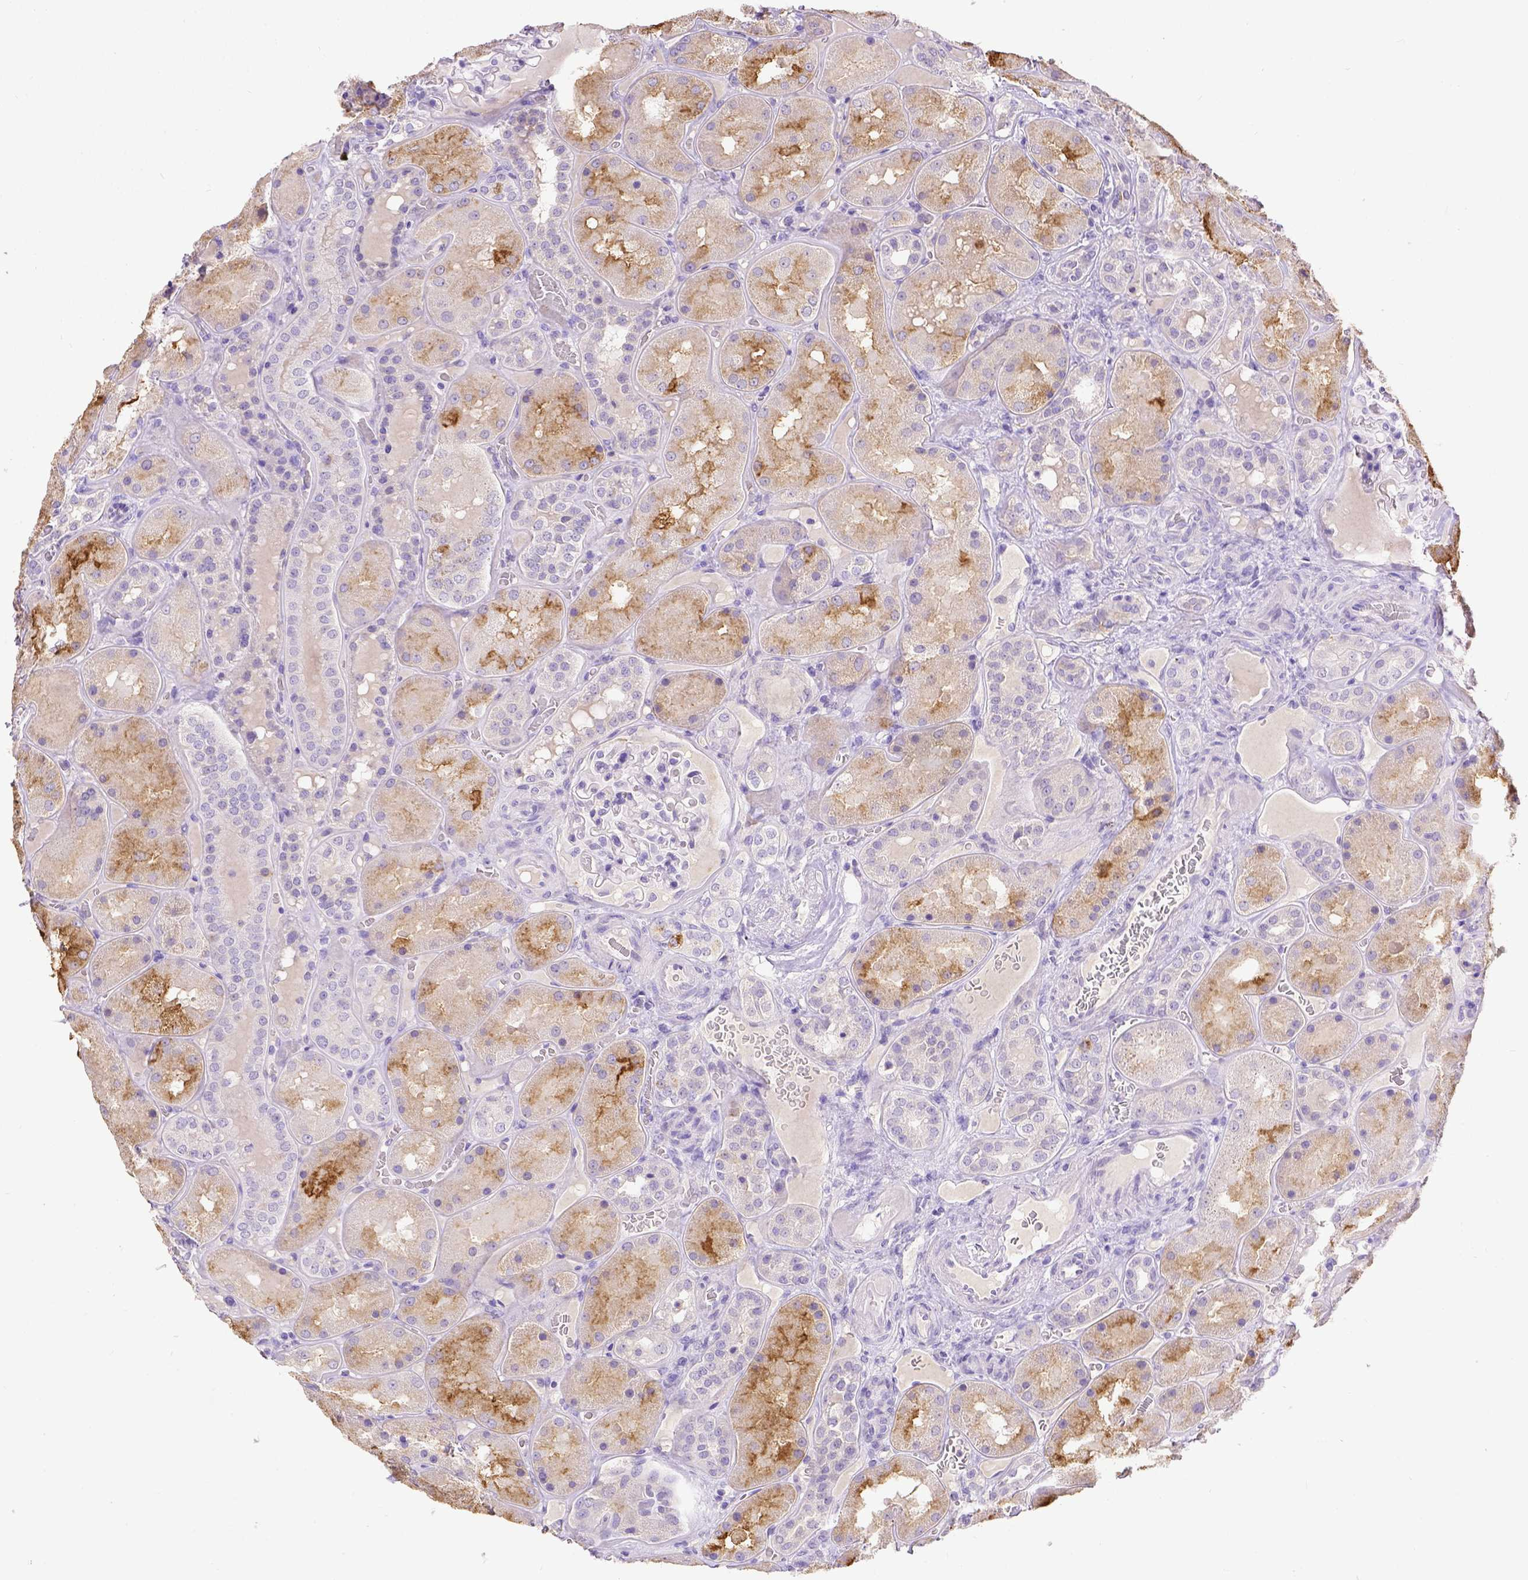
{"staining": {"intensity": "moderate", "quantity": "<25%", "location": "cytoplasmic/membranous"}, "tissue": "kidney", "cell_type": "Cells in glomeruli", "image_type": "normal", "snomed": [{"axis": "morphology", "description": "Normal tissue, NOS"}, {"axis": "topography", "description": "Kidney"}], "caption": "About <25% of cells in glomeruli in benign human kidney display moderate cytoplasmic/membranous protein expression as visualized by brown immunohistochemical staining.", "gene": "B3GAT1", "patient": {"sex": "male", "age": 73}}